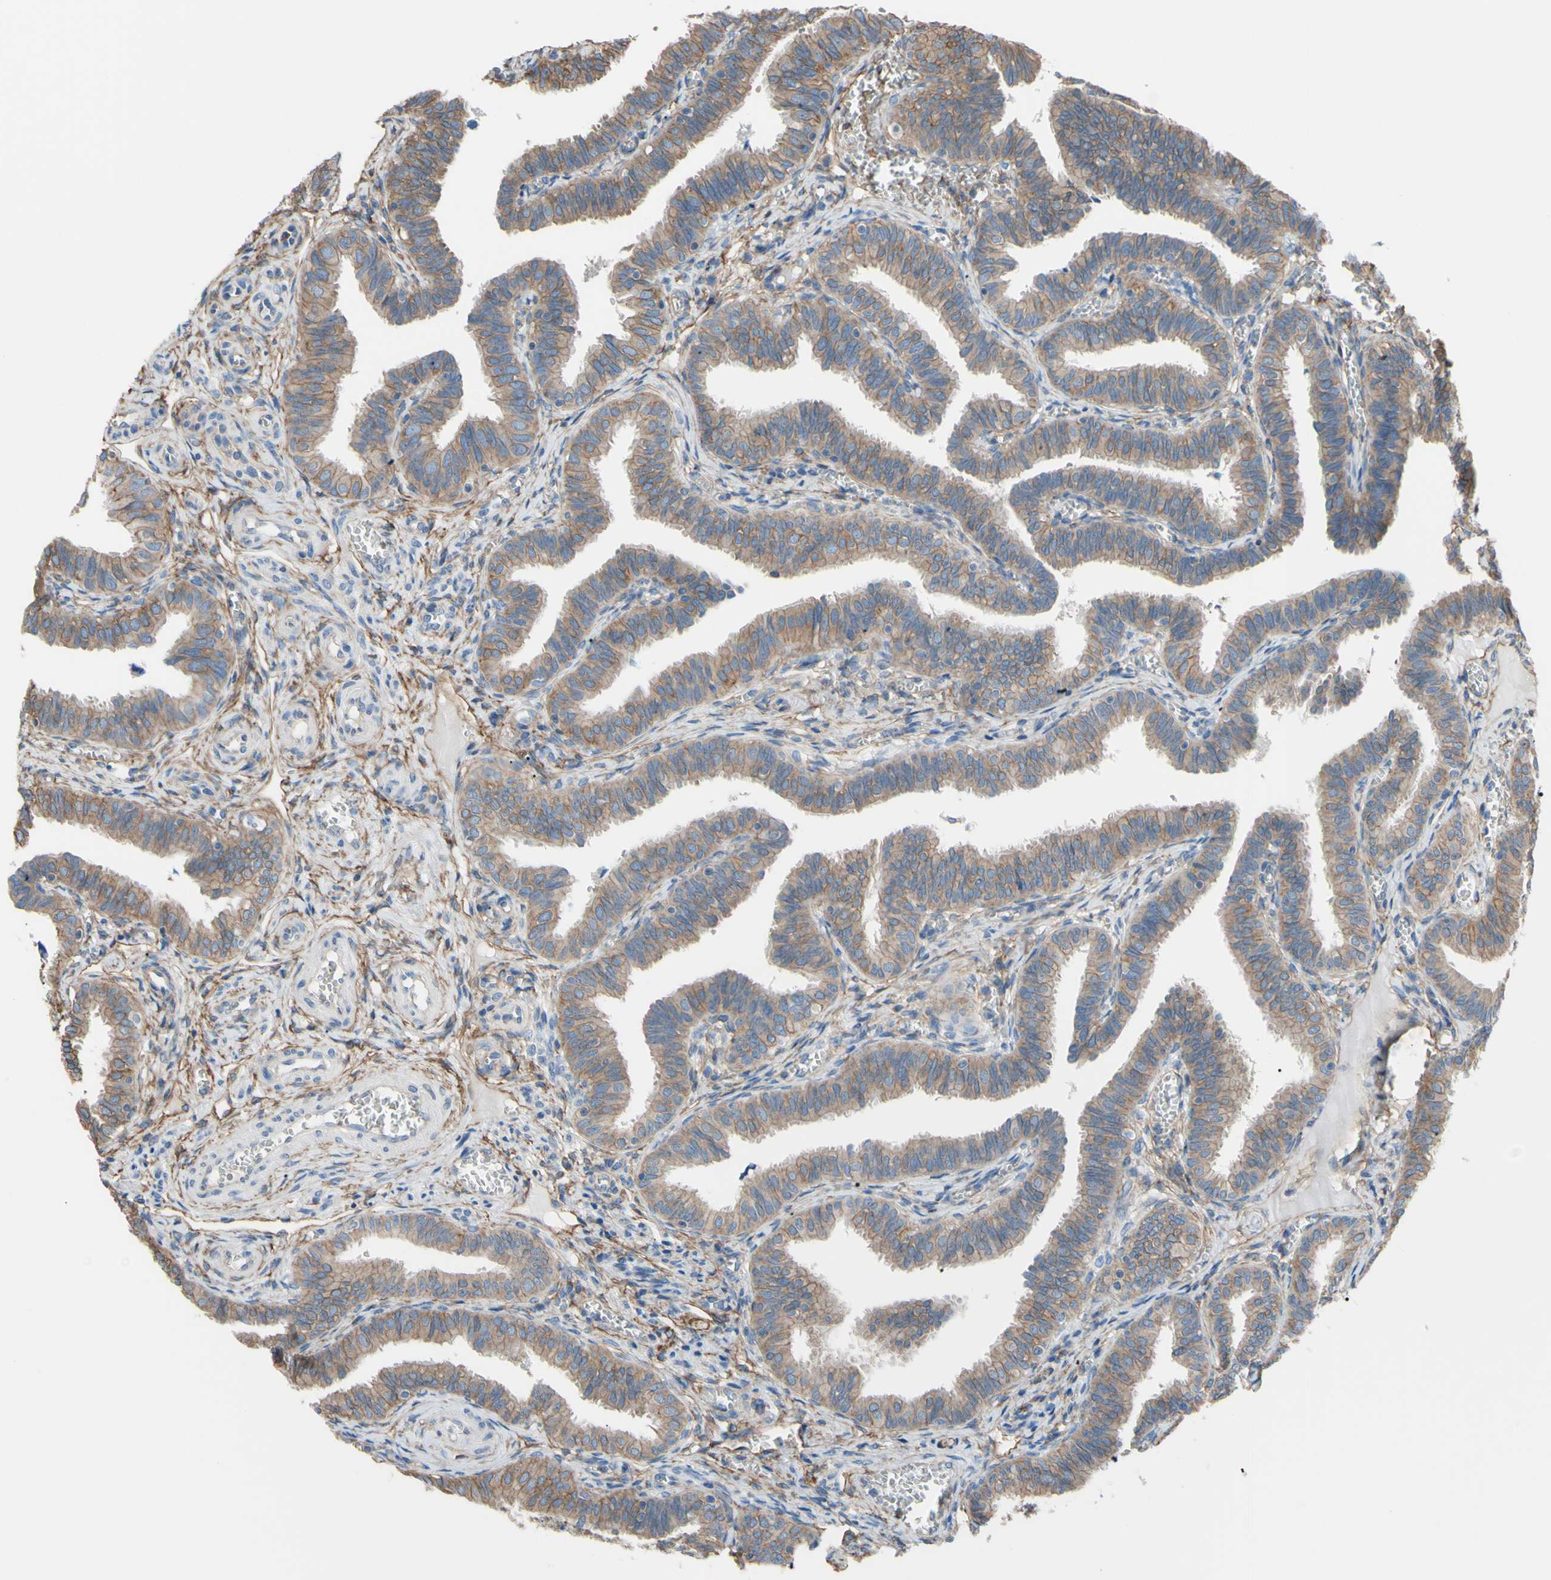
{"staining": {"intensity": "weak", "quantity": ">75%", "location": "cytoplasmic/membranous"}, "tissue": "fallopian tube", "cell_type": "Glandular cells", "image_type": "normal", "snomed": [{"axis": "morphology", "description": "Normal tissue, NOS"}, {"axis": "topography", "description": "Fallopian tube"}], "caption": "Immunohistochemical staining of normal fallopian tube demonstrates weak cytoplasmic/membranous protein positivity in about >75% of glandular cells.", "gene": "ADD1", "patient": {"sex": "female", "age": 46}}